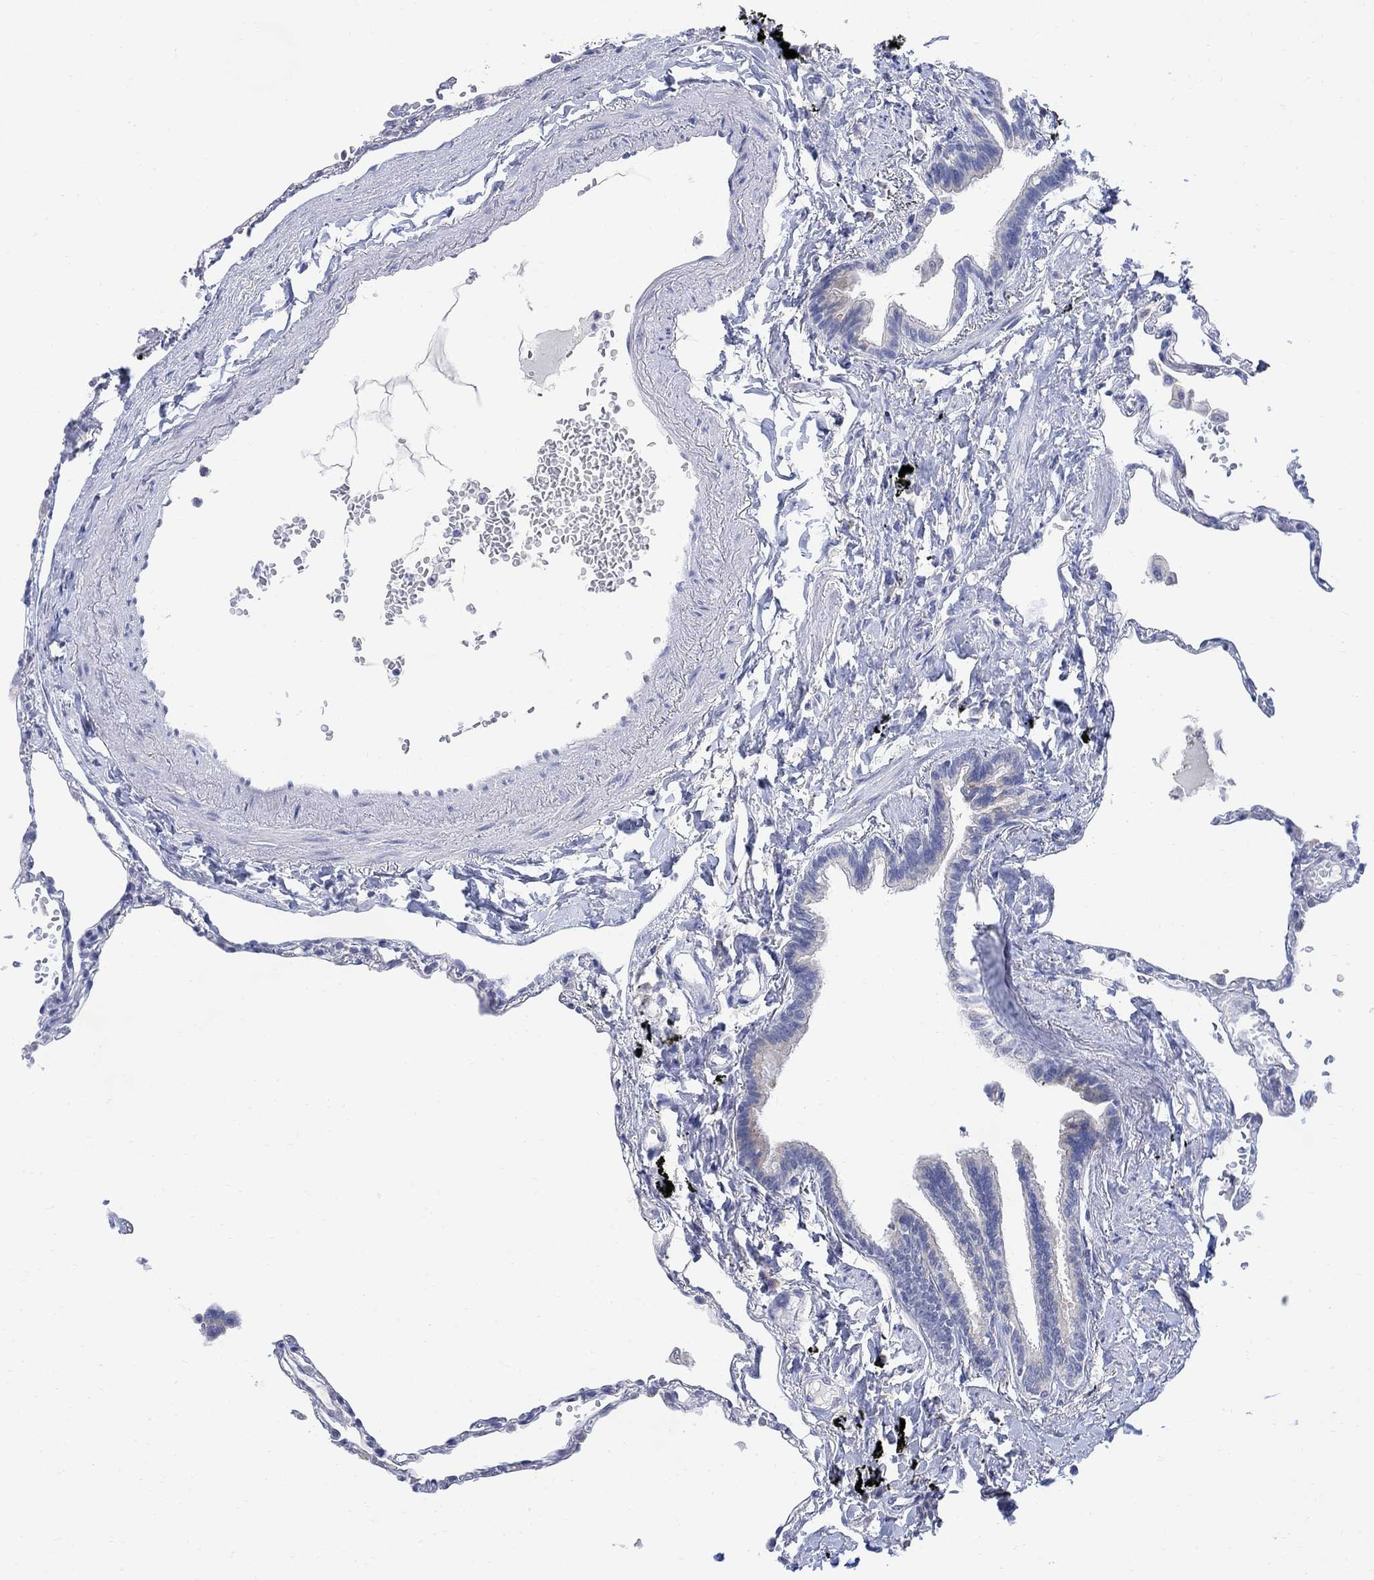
{"staining": {"intensity": "negative", "quantity": "none", "location": "none"}, "tissue": "lung", "cell_type": "Alveolar cells", "image_type": "normal", "snomed": [{"axis": "morphology", "description": "Normal tissue, NOS"}, {"axis": "topography", "description": "Lung"}], "caption": "Immunohistochemical staining of normal lung demonstrates no significant positivity in alveolar cells. (Immunohistochemistry (ihc), brightfield microscopy, high magnification).", "gene": "FBP2", "patient": {"sex": "male", "age": 78}}